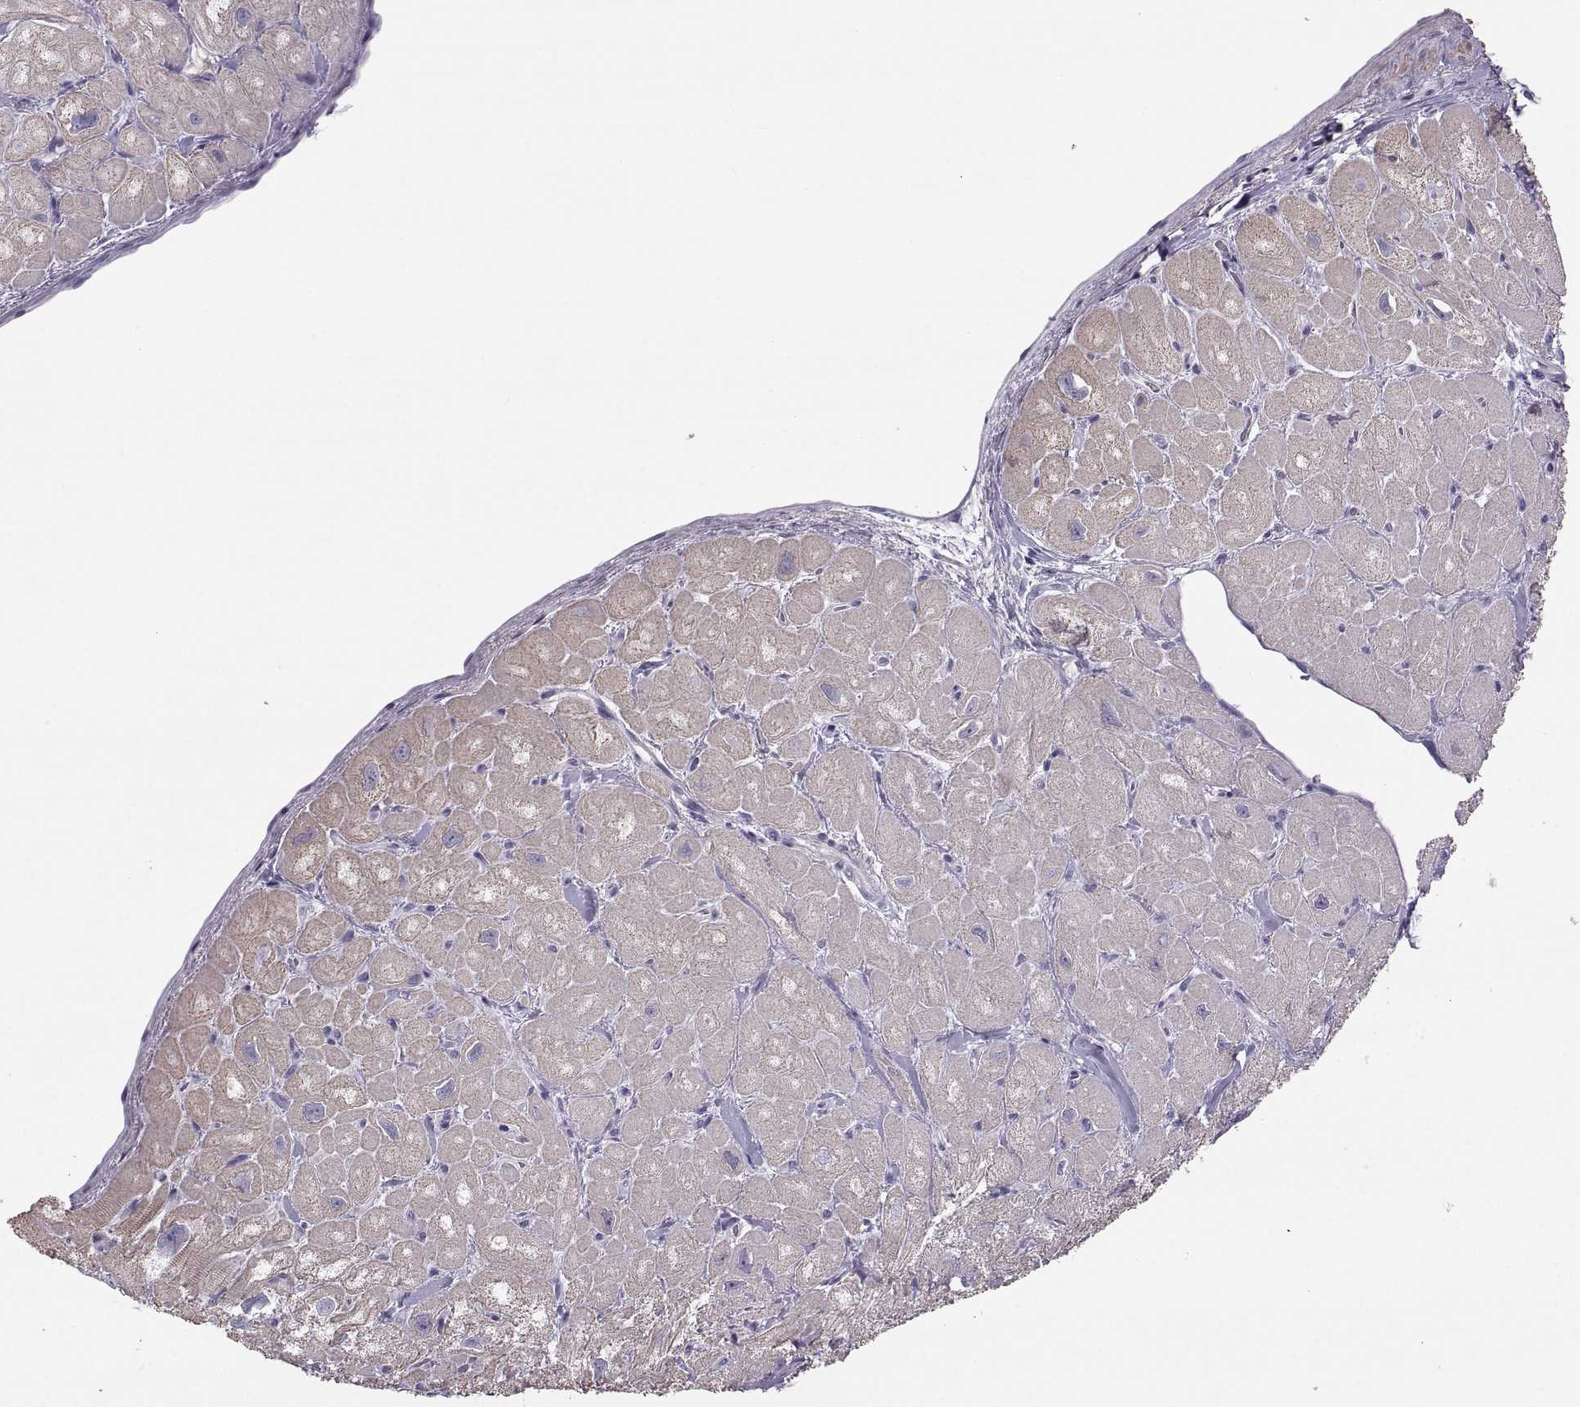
{"staining": {"intensity": "moderate", "quantity": "25%-75%", "location": "cytoplasmic/membranous"}, "tissue": "heart muscle", "cell_type": "Cardiomyocytes", "image_type": "normal", "snomed": [{"axis": "morphology", "description": "Normal tissue, NOS"}, {"axis": "topography", "description": "Heart"}], "caption": "This micrograph demonstrates immunohistochemistry staining of benign heart muscle, with medium moderate cytoplasmic/membranous staining in approximately 25%-75% of cardiomyocytes.", "gene": "IGSF1", "patient": {"sex": "male", "age": 60}}